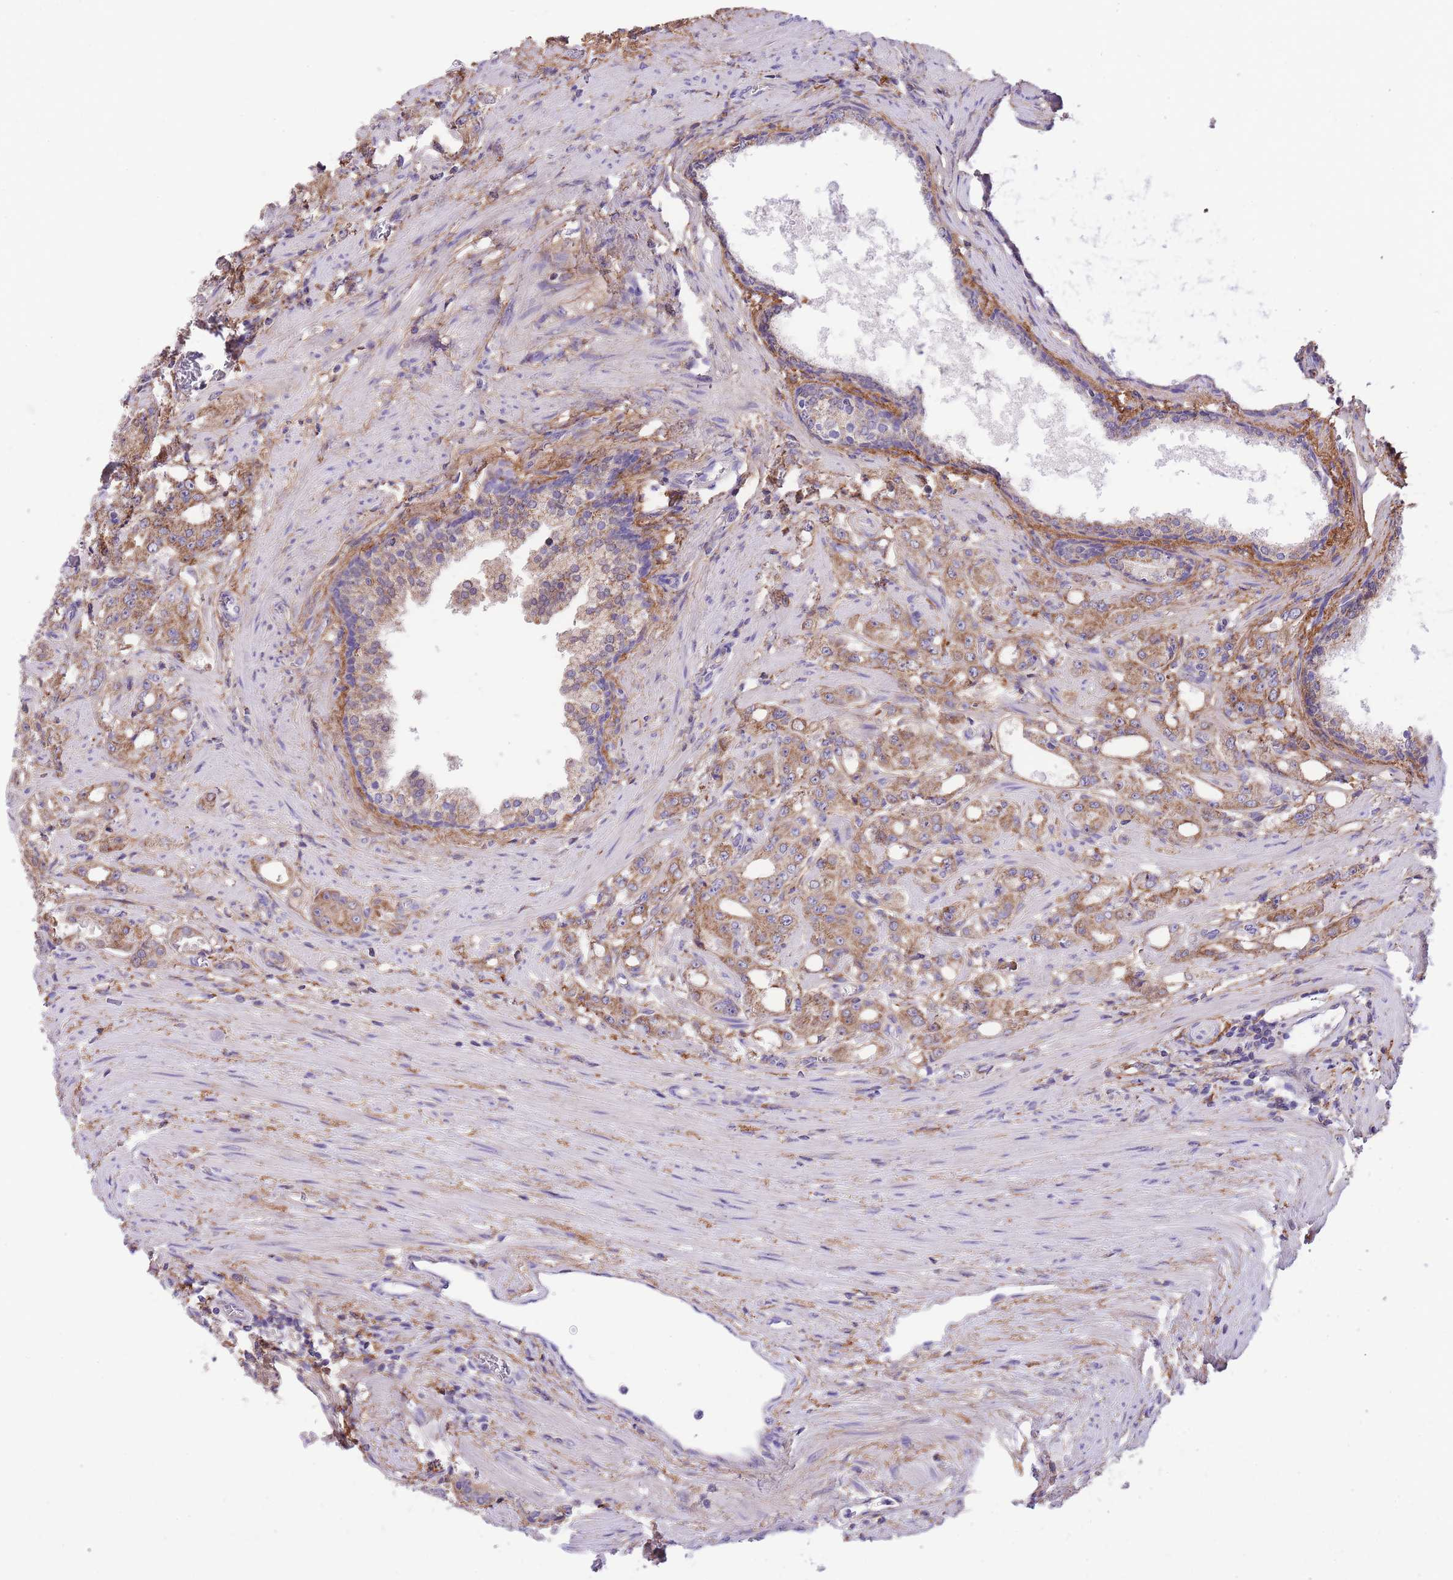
{"staining": {"intensity": "moderate", "quantity": ">75%", "location": "cytoplasmic/membranous"}, "tissue": "prostate cancer", "cell_type": "Tumor cells", "image_type": "cancer", "snomed": [{"axis": "morphology", "description": "Adenocarcinoma, High grade"}, {"axis": "topography", "description": "Prostate"}], "caption": "Immunohistochemistry (DAB (3,3'-diaminobenzidine)) staining of human prostate cancer (adenocarcinoma (high-grade)) exhibits moderate cytoplasmic/membranous protein staining in about >75% of tumor cells. Nuclei are stained in blue.", "gene": "ST3GAL3", "patient": {"sex": "male", "age": 69}}